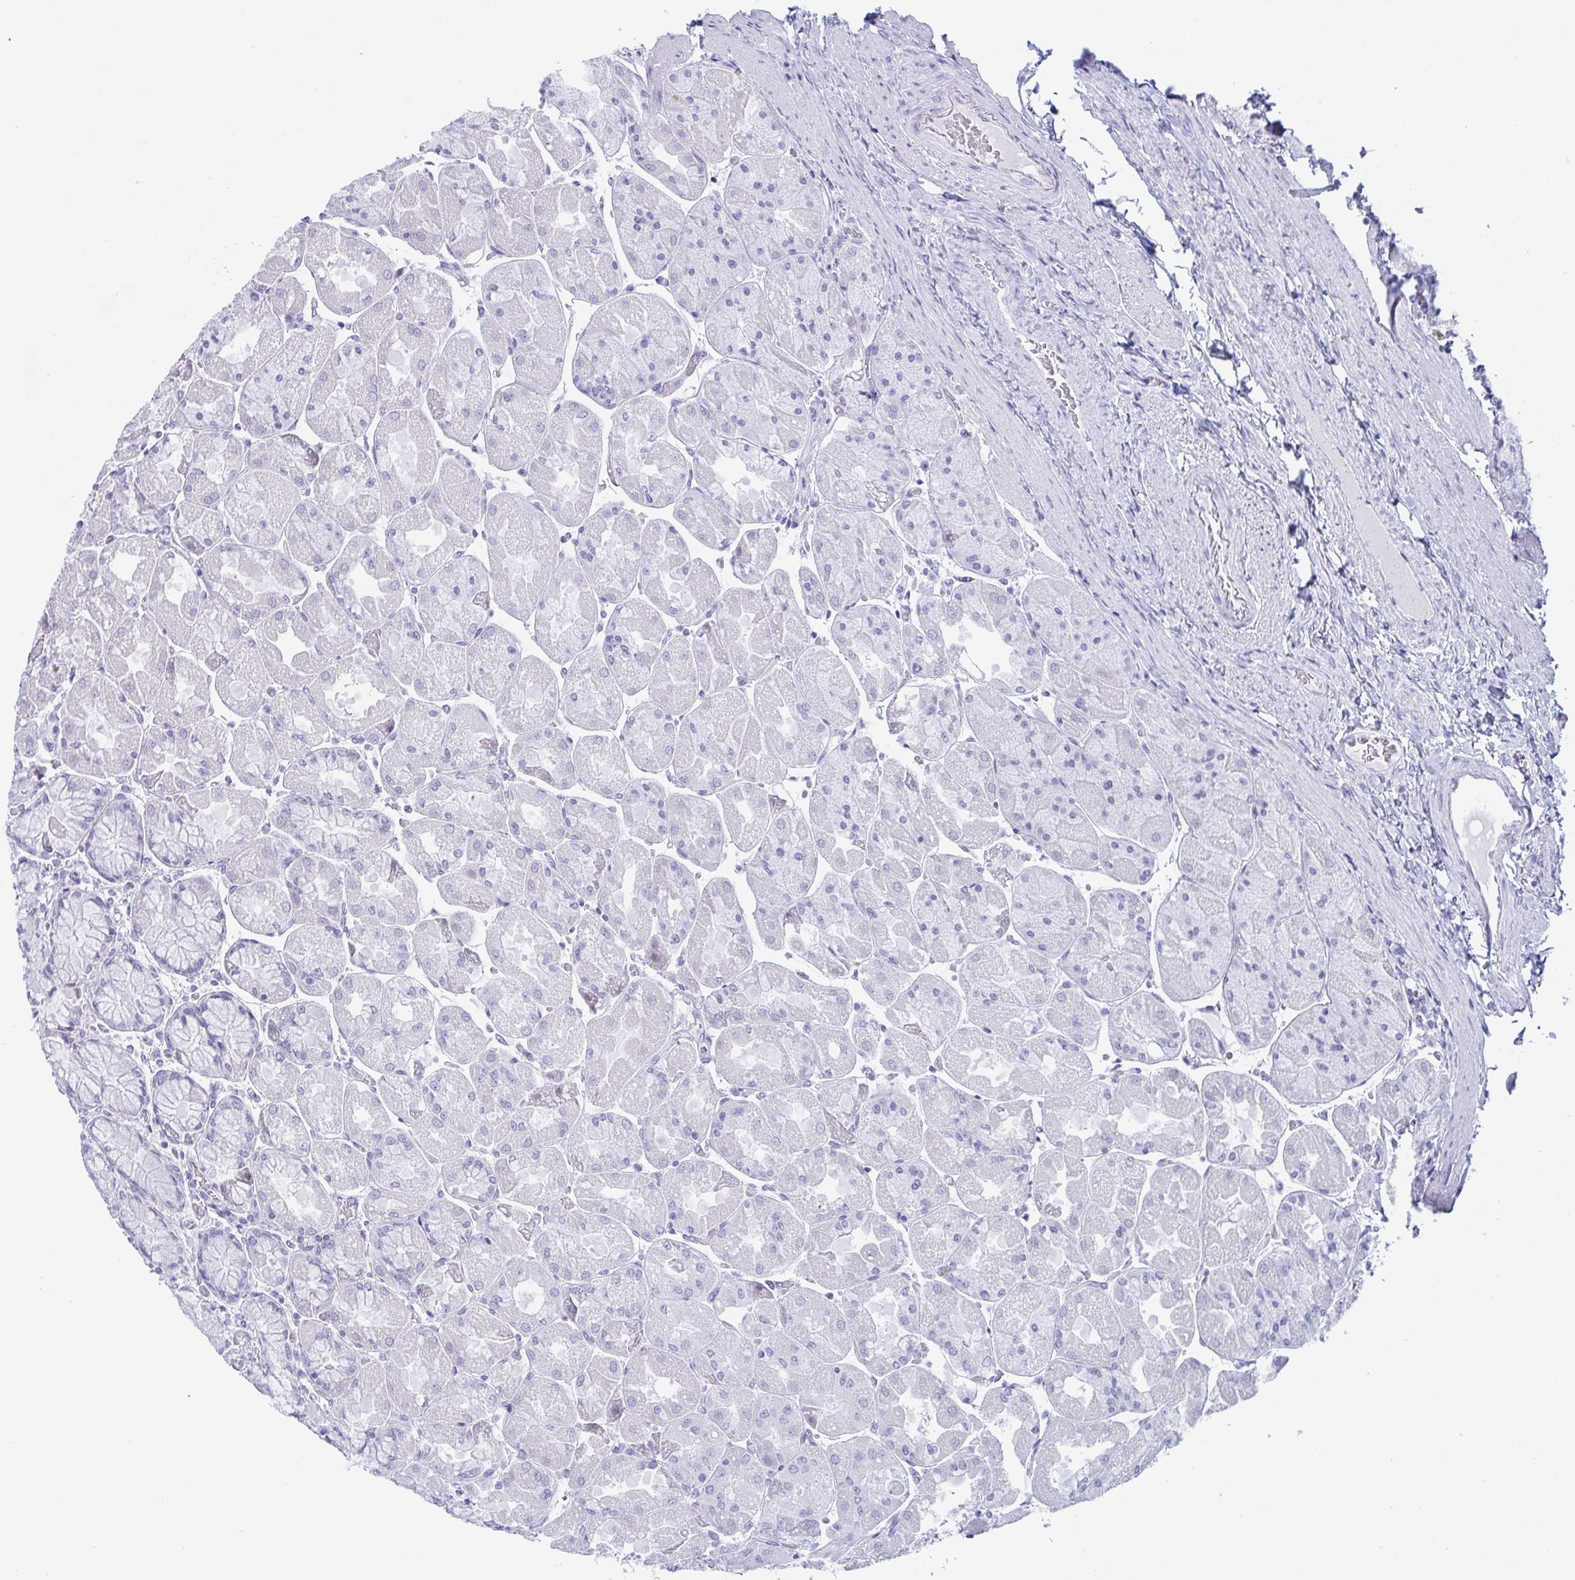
{"staining": {"intensity": "negative", "quantity": "none", "location": "none"}, "tissue": "stomach", "cell_type": "Glandular cells", "image_type": "normal", "snomed": [{"axis": "morphology", "description": "Normal tissue, NOS"}, {"axis": "topography", "description": "Stomach"}], "caption": "Benign stomach was stained to show a protein in brown. There is no significant expression in glandular cells. The staining is performed using DAB (3,3'-diaminobenzidine) brown chromogen with nuclei counter-stained in using hematoxylin.", "gene": "CDX4", "patient": {"sex": "female", "age": 61}}